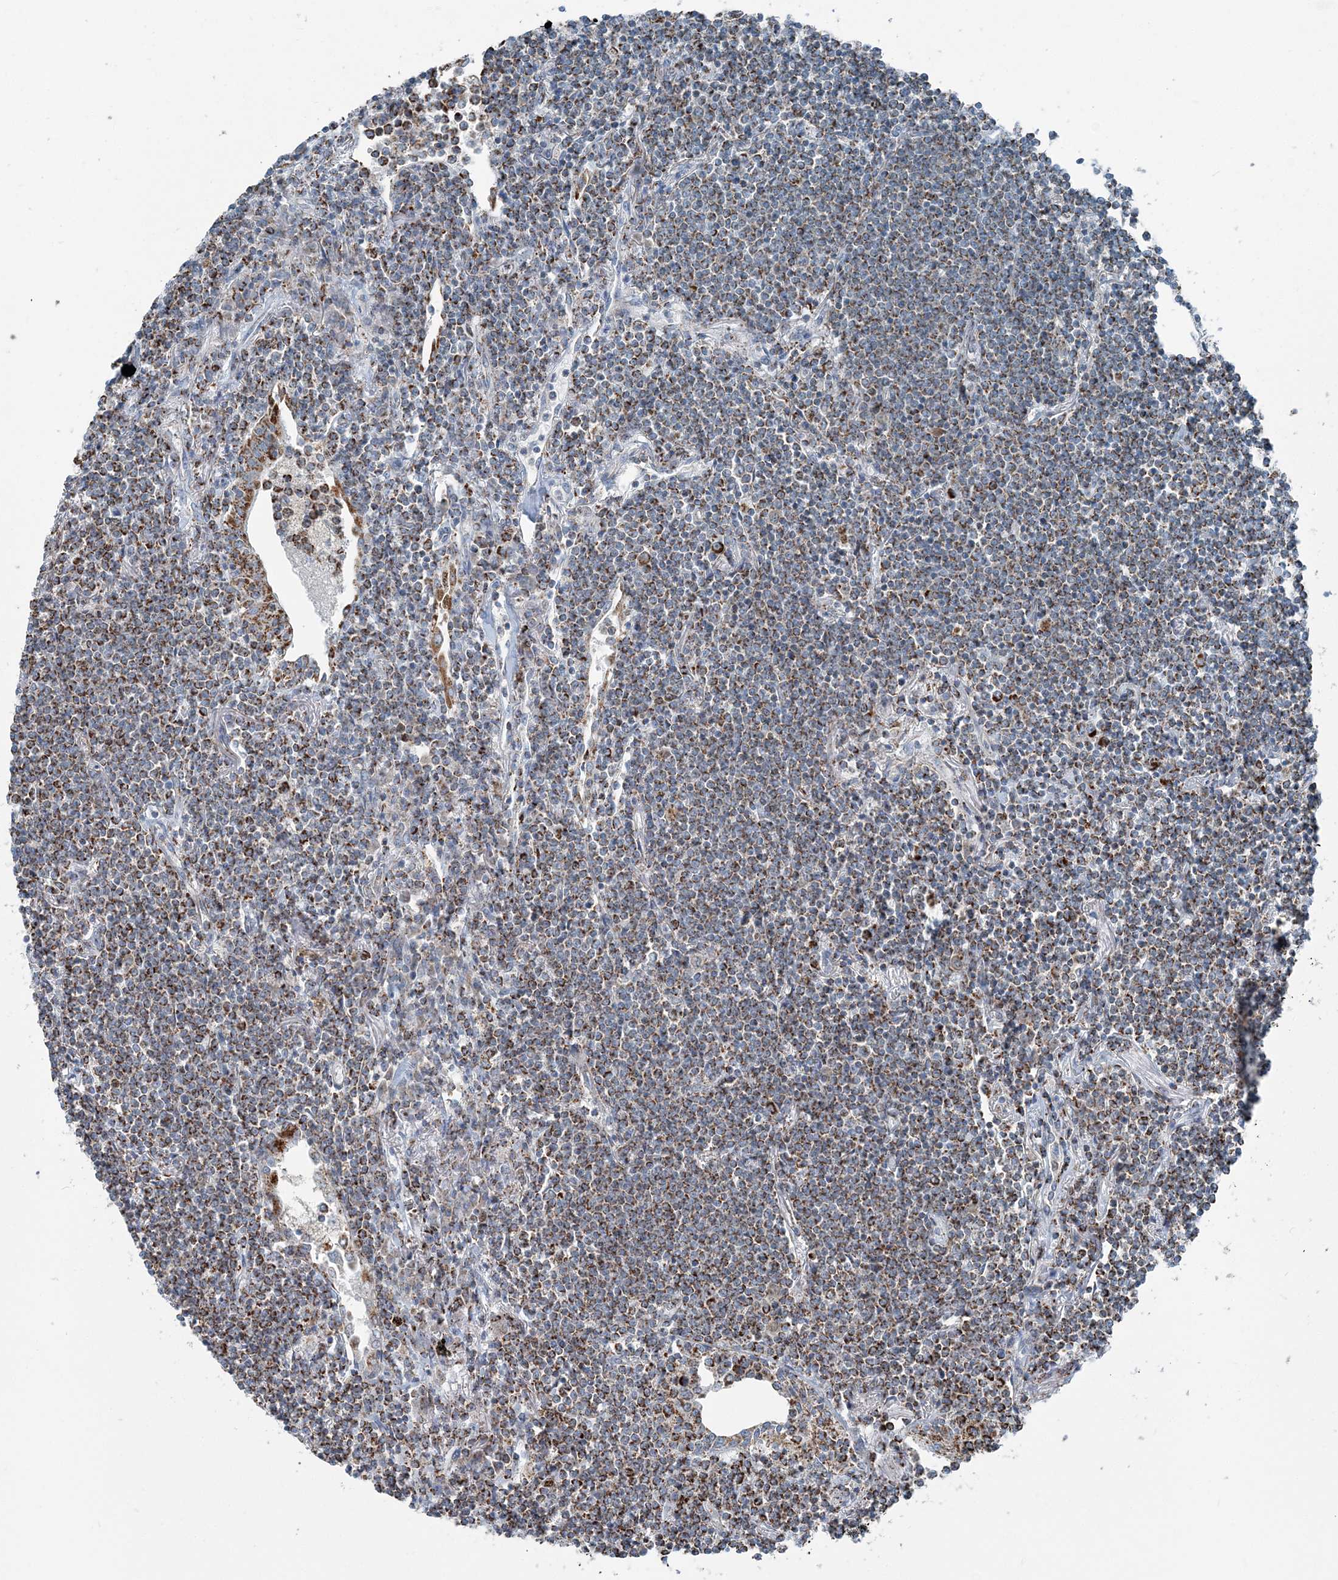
{"staining": {"intensity": "strong", "quantity": ">75%", "location": "cytoplasmic/membranous"}, "tissue": "lymphoma", "cell_type": "Tumor cells", "image_type": "cancer", "snomed": [{"axis": "morphology", "description": "Malignant lymphoma, non-Hodgkin's type, Low grade"}, {"axis": "topography", "description": "Lung"}], "caption": "The micrograph demonstrates a brown stain indicating the presence of a protein in the cytoplasmic/membranous of tumor cells in malignant lymphoma, non-Hodgkin's type (low-grade).", "gene": "INTU", "patient": {"sex": "female", "age": 71}}